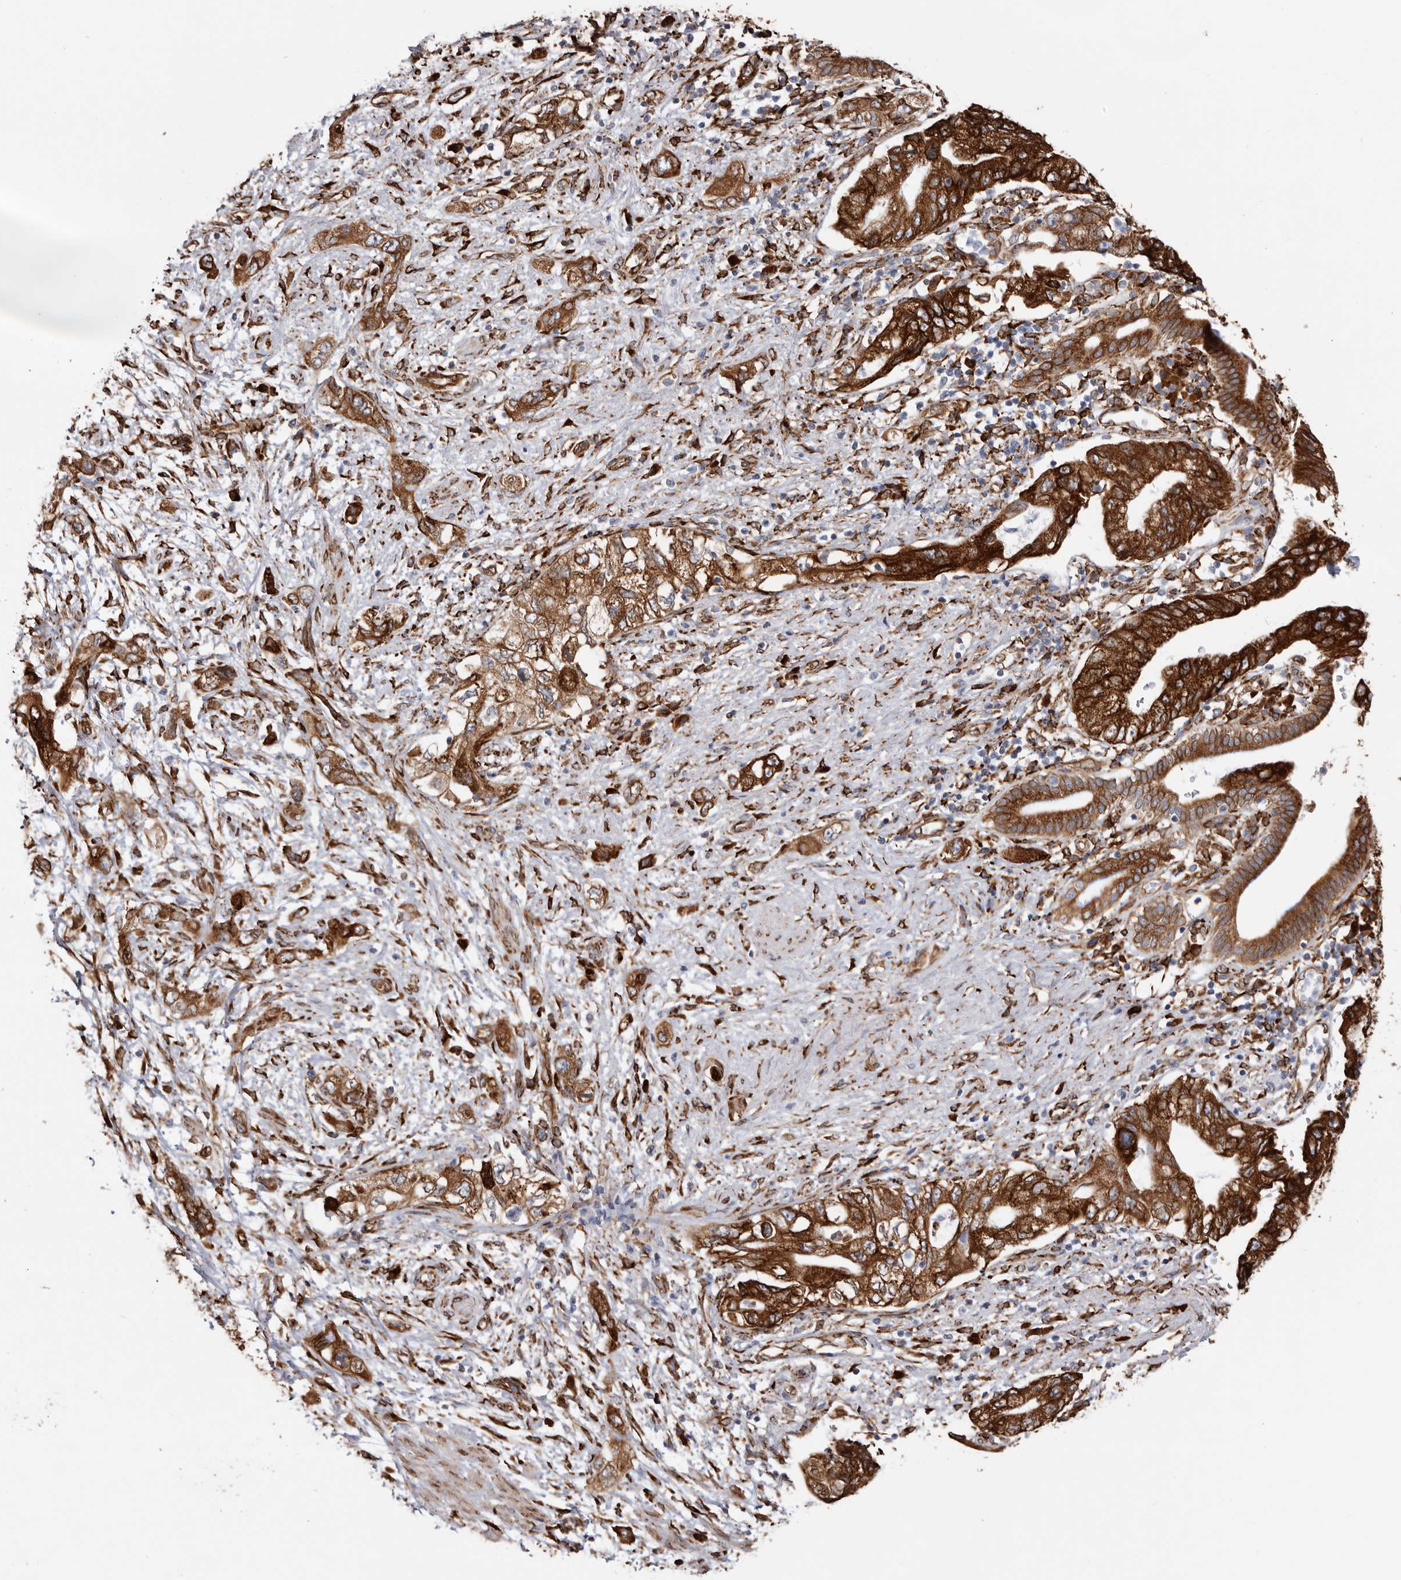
{"staining": {"intensity": "strong", "quantity": ">75%", "location": "cytoplasmic/membranous"}, "tissue": "pancreatic cancer", "cell_type": "Tumor cells", "image_type": "cancer", "snomed": [{"axis": "morphology", "description": "Adenocarcinoma, NOS"}, {"axis": "topography", "description": "Pancreas"}], "caption": "This is an image of immunohistochemistry staining of pancreatic cancer, which shows strong expression in the cytoplasmic/membranous of tumor cells.", "gene": "SEMA3E", "patient": {"sex": "female", "age": 73}}